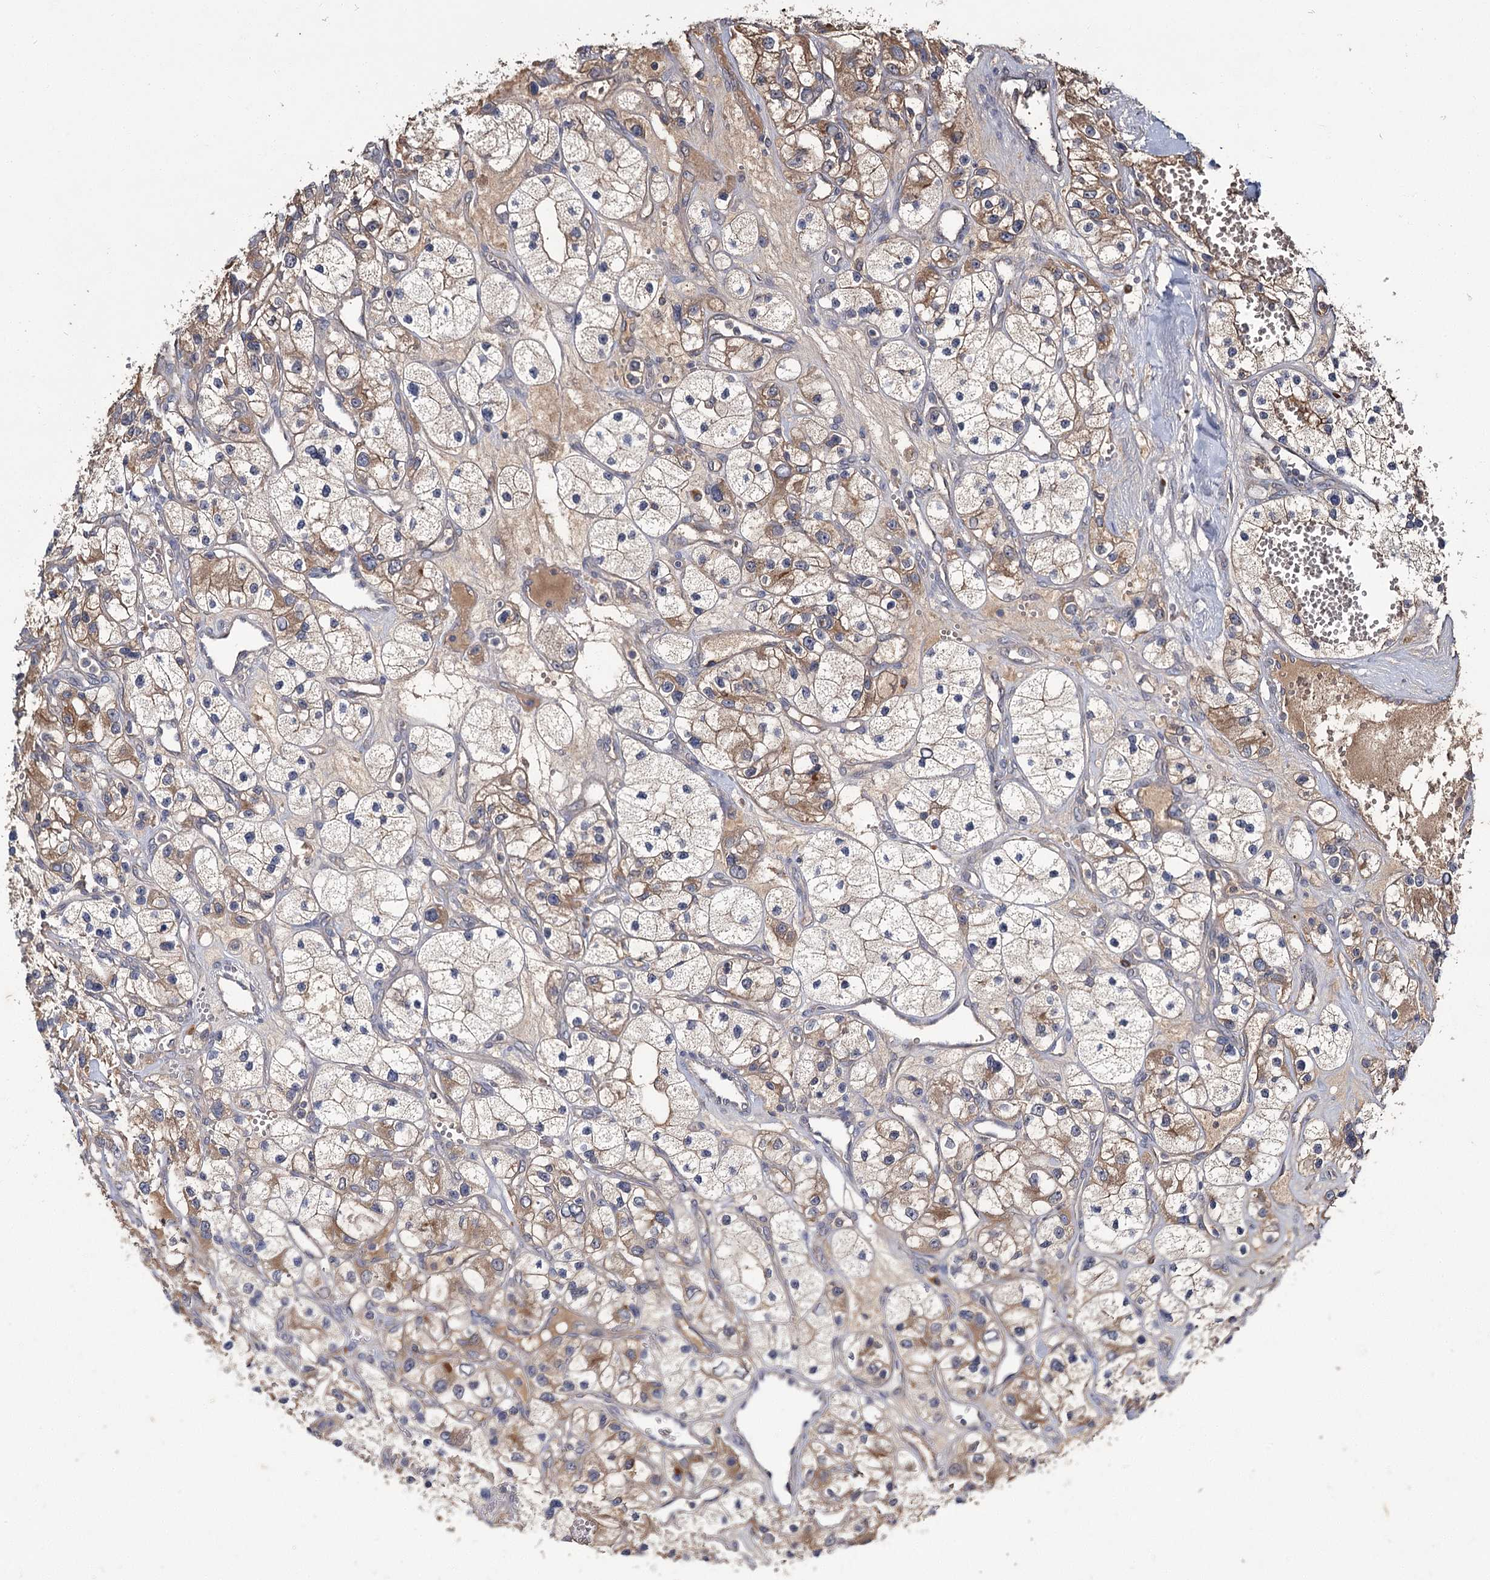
{"staining": {"intensity": "moderate", "quantity": "25%-75%", "location": "cytoplasmic/membranous"}, "tissue": "renal cancer", "cell_type": "Tumor cells", "image_type": "cancer", "snomed": [{"axis": "morphology", "description": "Adenocarcinoma, NOS"}, {"axis": "topography", "description": "Kidney"}], "caption": "IHC image of renal cancer stained for a protein (brown), which demonstrates medium levels of moderate cytoplasmic/membranous positivity in approximately 25%-75% of tumor cells.", "gene": "MFN1", "patient": {"sex": "female", "age": 57}}